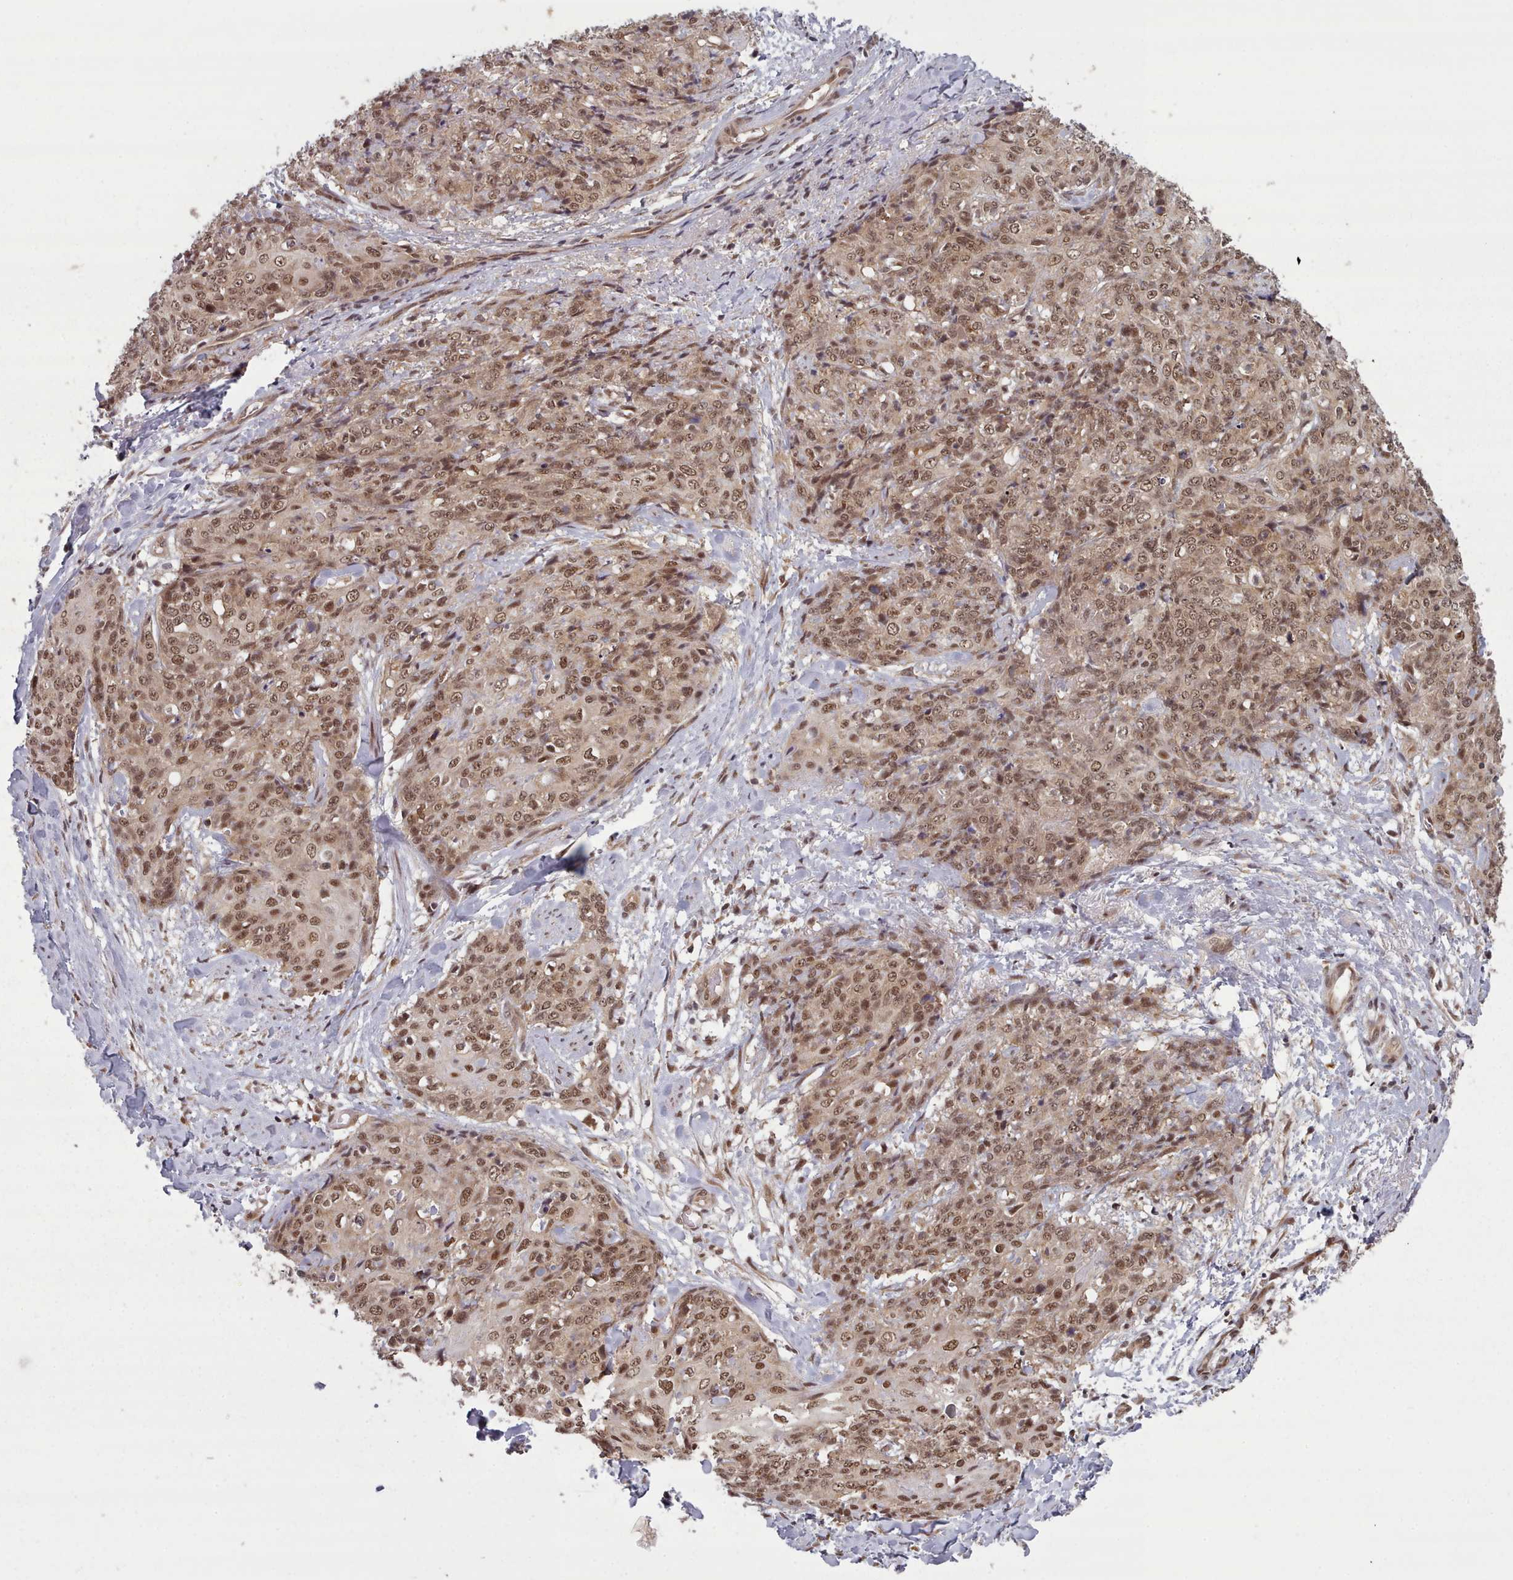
{"staining": {"intensity": "moderate", "quantity": ">75%", "location": "cytoplasmic/membranous,nuclear"}, "tissue": "skin cancer", "cell_type": "Tumor cells", "image_type": "cancer", "snomed": [{"axis": "morphology", "description": "Squamous cell carcinoma, NOS"}, {"axis": "topography", "description": "Skin"}, {"axis": "topography", "description": "Vulva"}], "caption": "Human skin squamous cell carcinoma stained with a protein marker exhibits moderate staining in tumor cells.", "gene": "DHX8", "patient": {"sex": "female", "age": 85}}